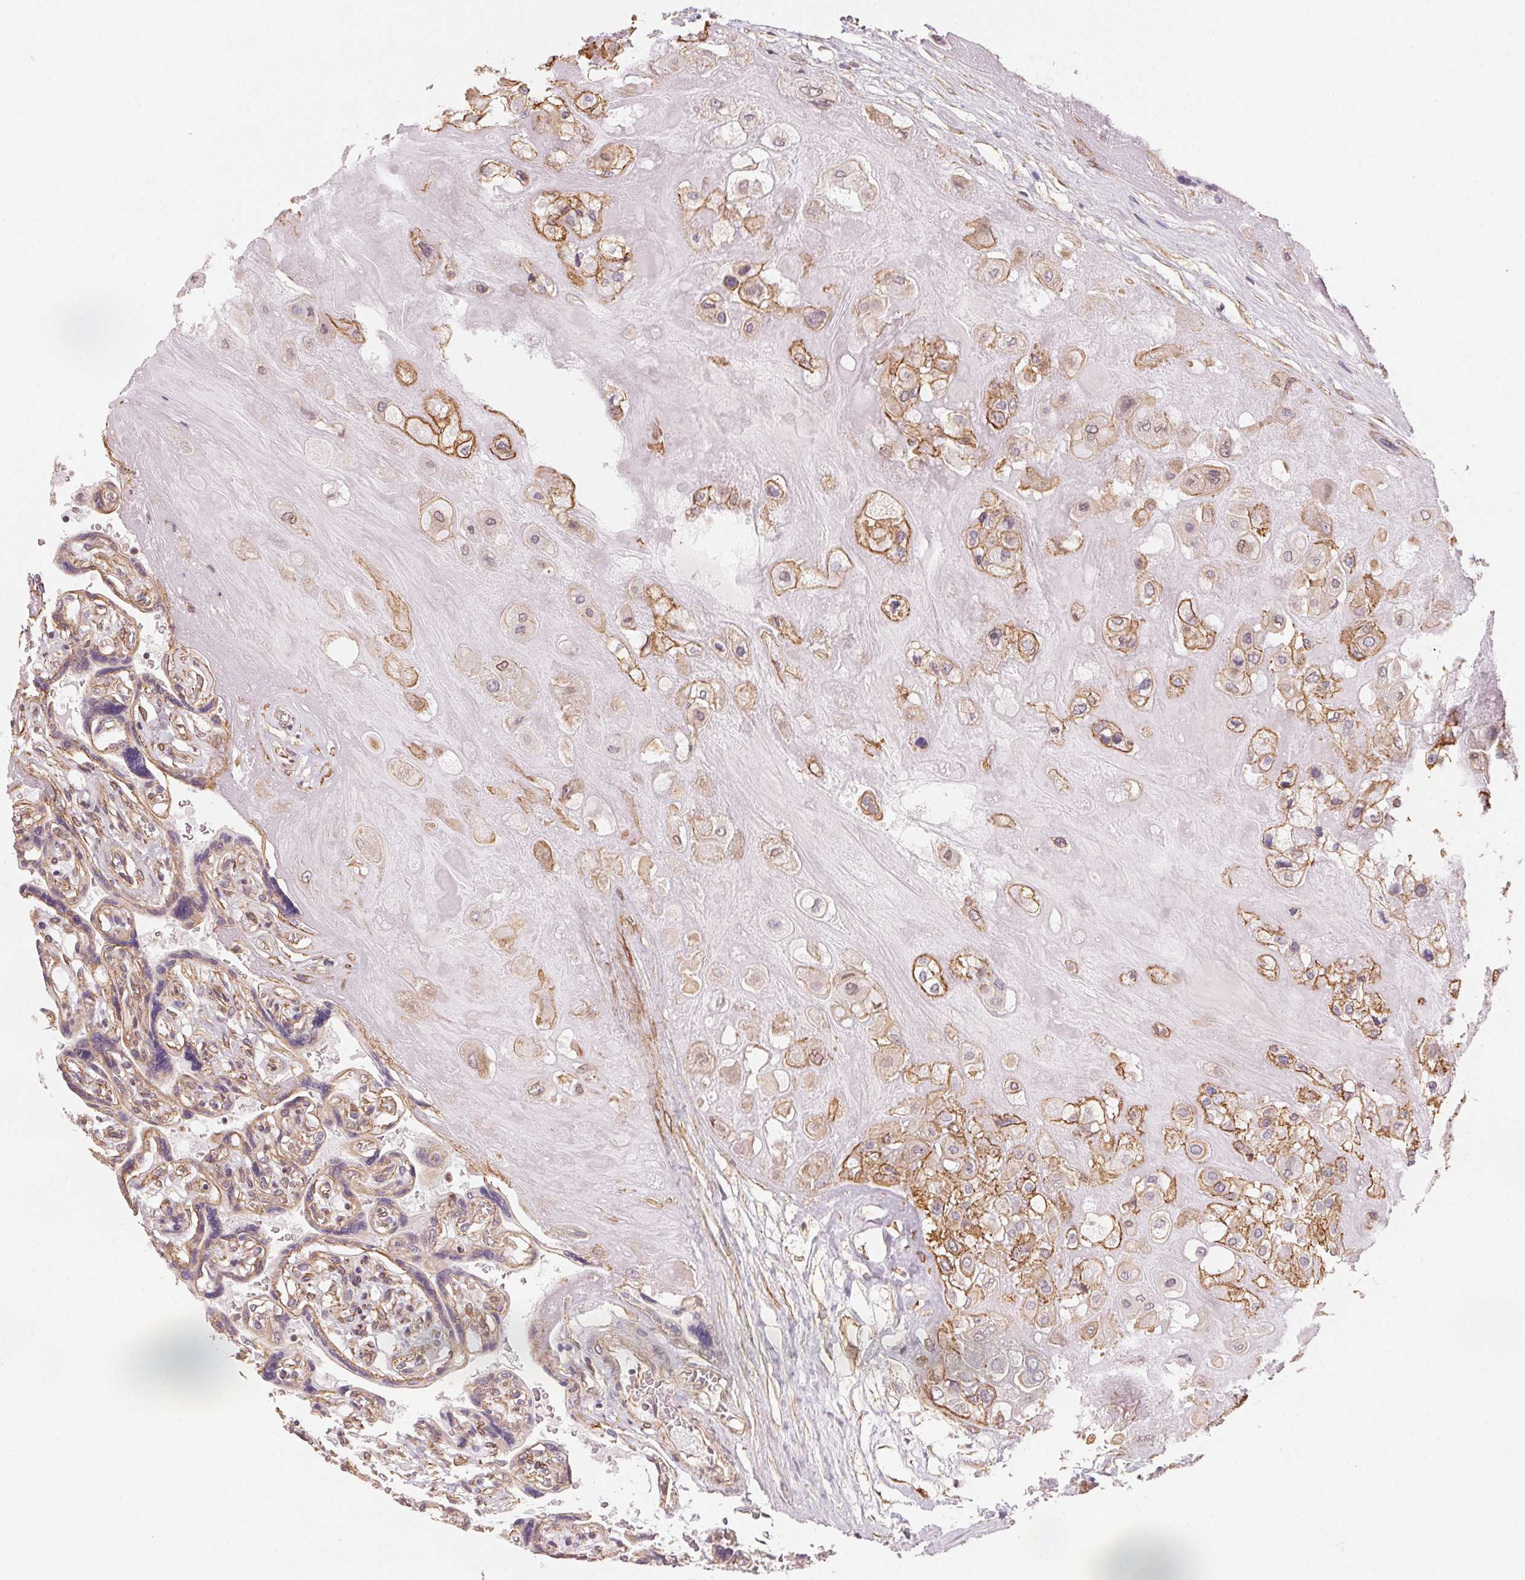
{"staining": {"intensity": "moderate", "quantity": ">75%", "location": "cytoplasmic/membranous"}, "tissue": "placenta", "cell_type": "Decidual cells", "image_type": "normal", "snomed": [{"axis": "morphology", "description": "Normal tissue, NOS"}, {"axis": "topography", "description": "Placenta"}], "caption": "Immunohistochemical staining of benign human placenta displays medium levels of moderate cytoplasmic/membranous expression in approximately >75% of decidual cells. The staining was performed using DAB to visualize the protein expression in brown, while the nuclei were stained in blue with hematoxylin (Magnification: 20x).", "gene": "PLA2G4F", "patient": {"sex": "female", "age": 32}}